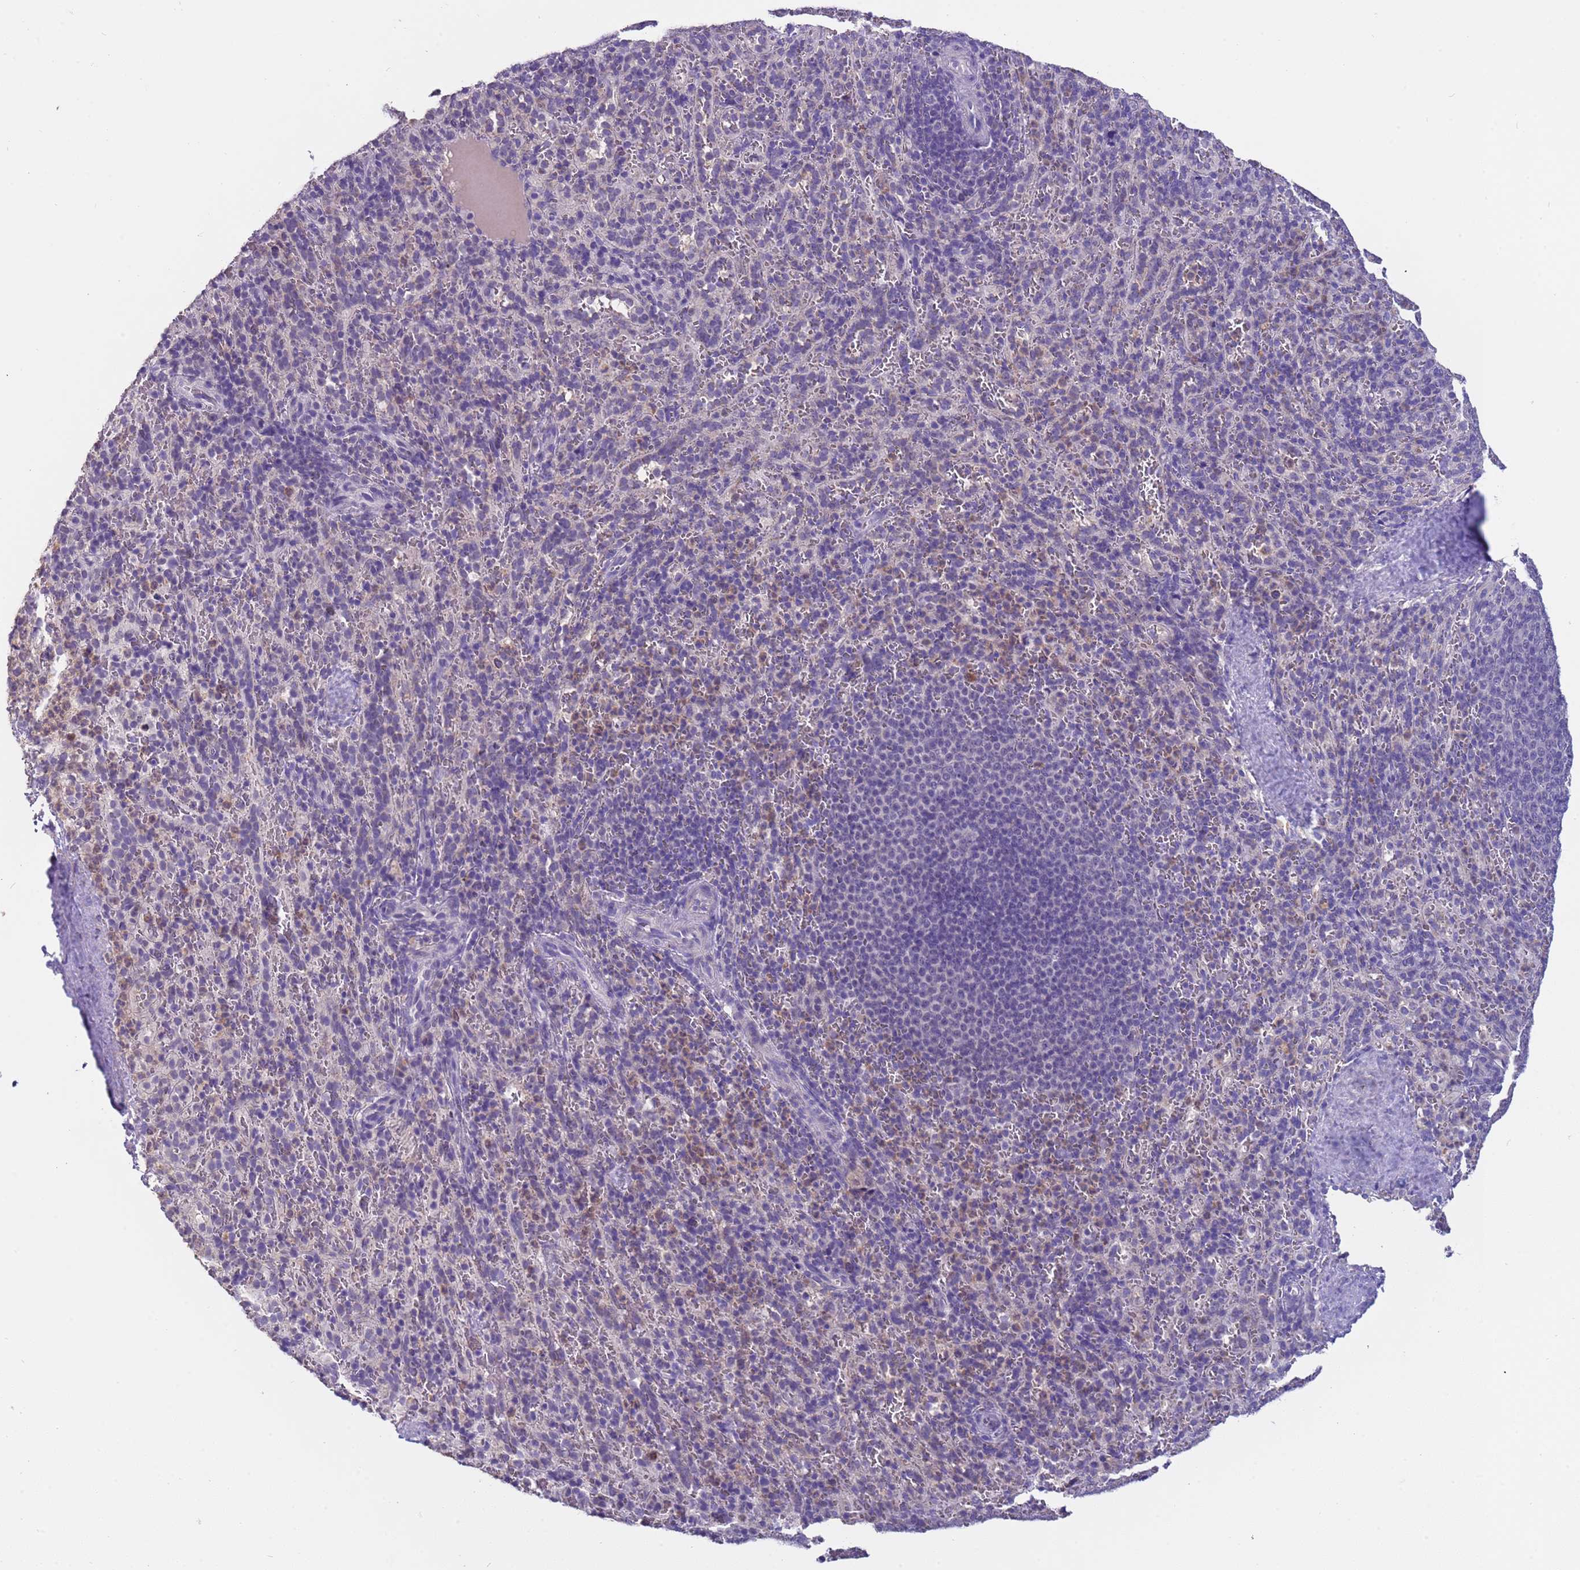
{"staining": {"intensity": "negative", "quantity": "none", "location": "none"}, "tissue": "spleen", "cell_type": "Cells in red pulp", "image_type": "normal", "snomed": [{"axis": "morphology", "description": "Normal tissue, NOS"}, {"axis": "topography", "description": "Spleen"}], "caption": "The micrograph reveals no significant positivity in cells in red pulp of spleen. (Brightfield microscopy of DAB IHC at high magnification).", "gene": "ZNF248", "patient": {"sex": "female", "age": 21}}